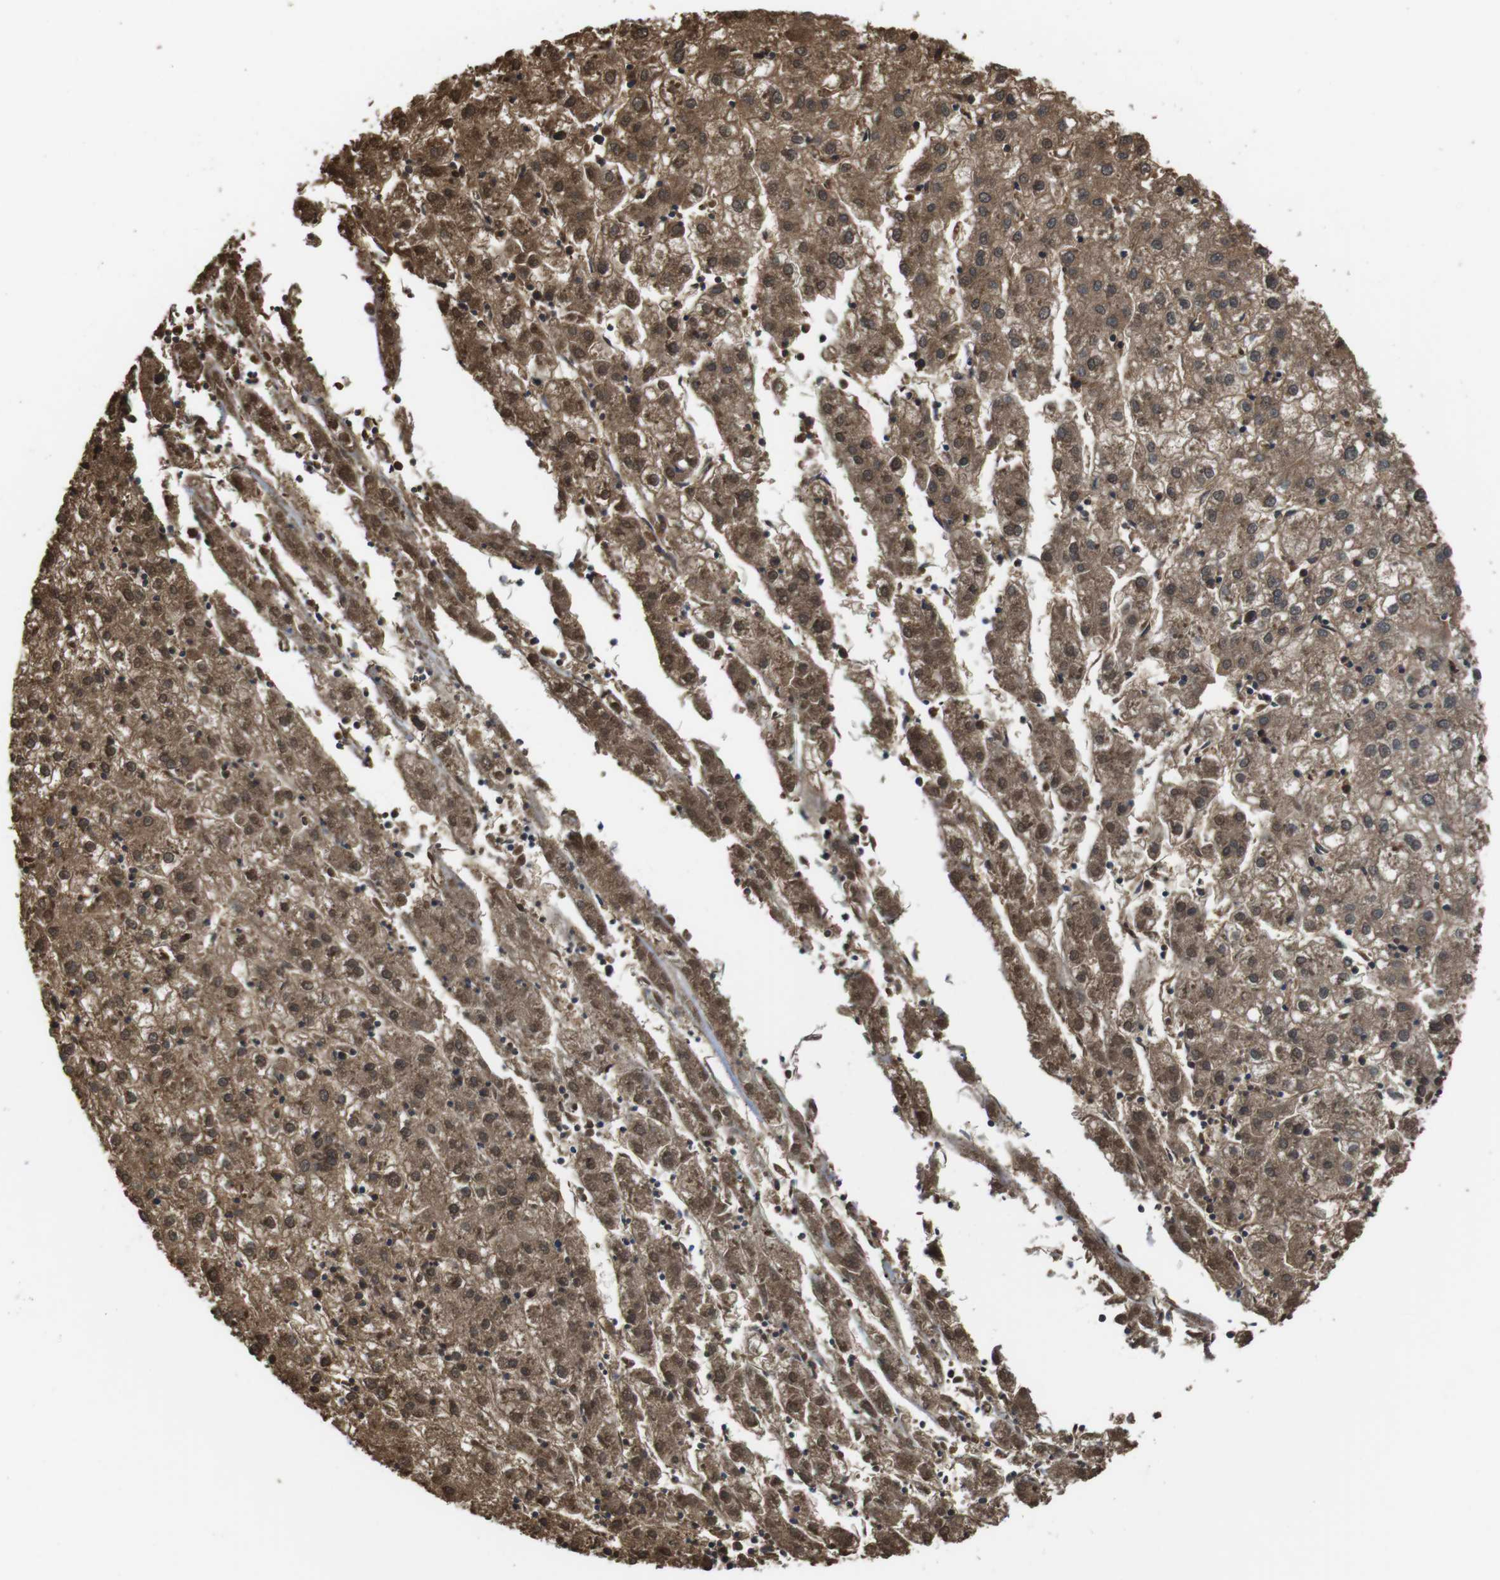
{"staining": {"intensity": "moderate", "quantity": ">75%", "location": "cytoplasmic/membranous,nuclear"}, "tissue": "liver cancer", "cell_type": "Tumor cells", "image_type": "cancer", "snomed": [{"axis": "morphology", "description": "Carcinoma, Hepatocellular, NOS"}, {"axis": "topography", "description": "Liver"}], "caption": "This image shows immunohistochemistry staining of liver hepatocellular carcinoma, with medium moderate cytoplasmic/membranous and nuclear positivity in about >75% of tumor cells.", "gene": "LDHA", "patient": {"sex": "male", "age": 72}}